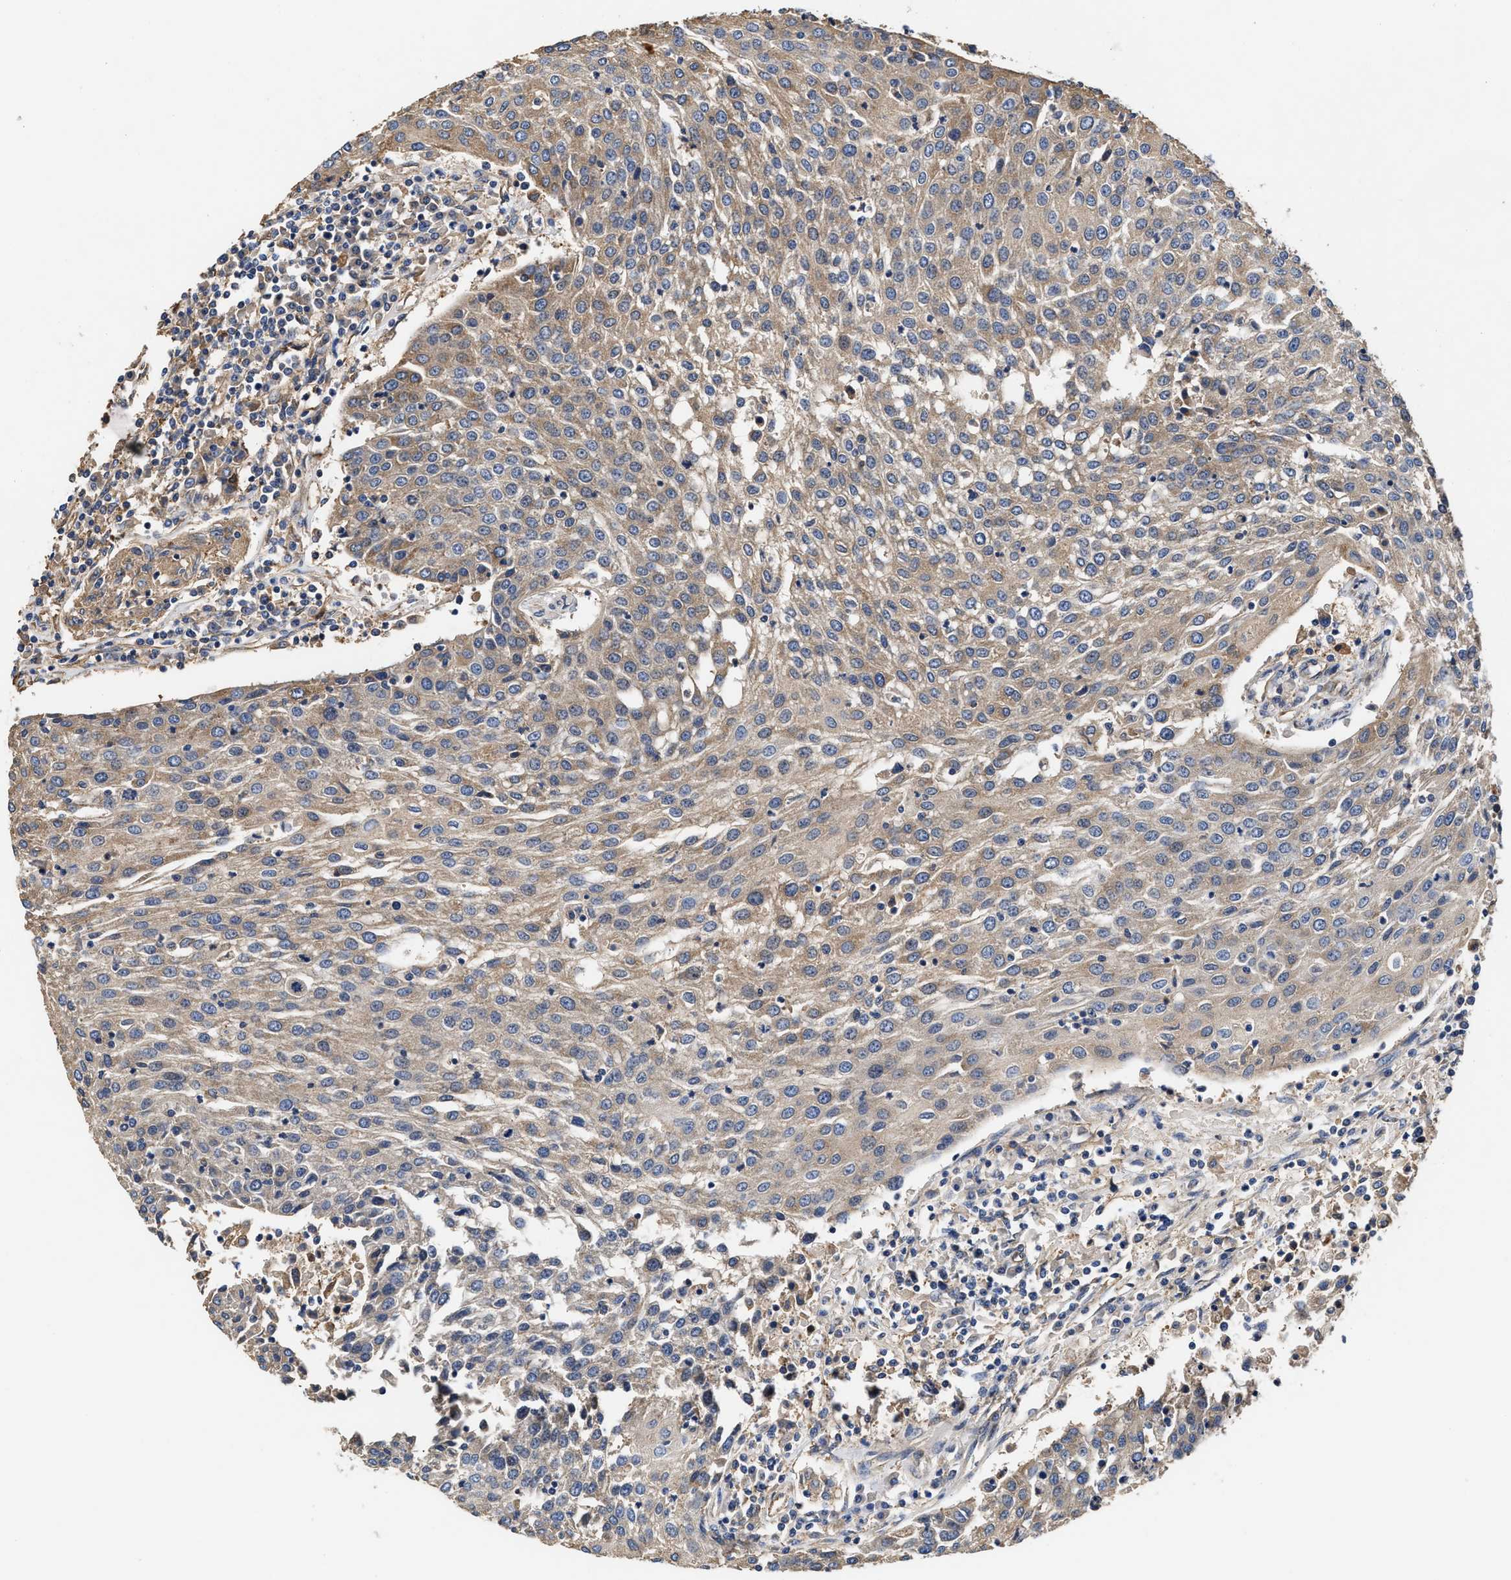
{"staining": {"intensity": "weak", "quantity": ">75%", "location": "cytoplasmic/membranous"}, "tissue": "urothelial cancer", "cell_type": "Tumor cells", "image_type": "cancer", "snomed": [{"axis": "morphology", "description": "Urothelial carcinoma, High grade"}, {"axis": "topography", "description": "Urinary bladder"}], "caption": "Immunohistochemistry of urothelial carcinoma (high-grade) exhibits low levels of weak cytoplasmic/membranous expression in approximately >75% of tumor cells. (DAB (3,3'-diaminobenzidine) IHC, brown staining for protein, blue staining for nuclei).", "gene": "KLB", "patient": {"sex": "female", "age": 85}}